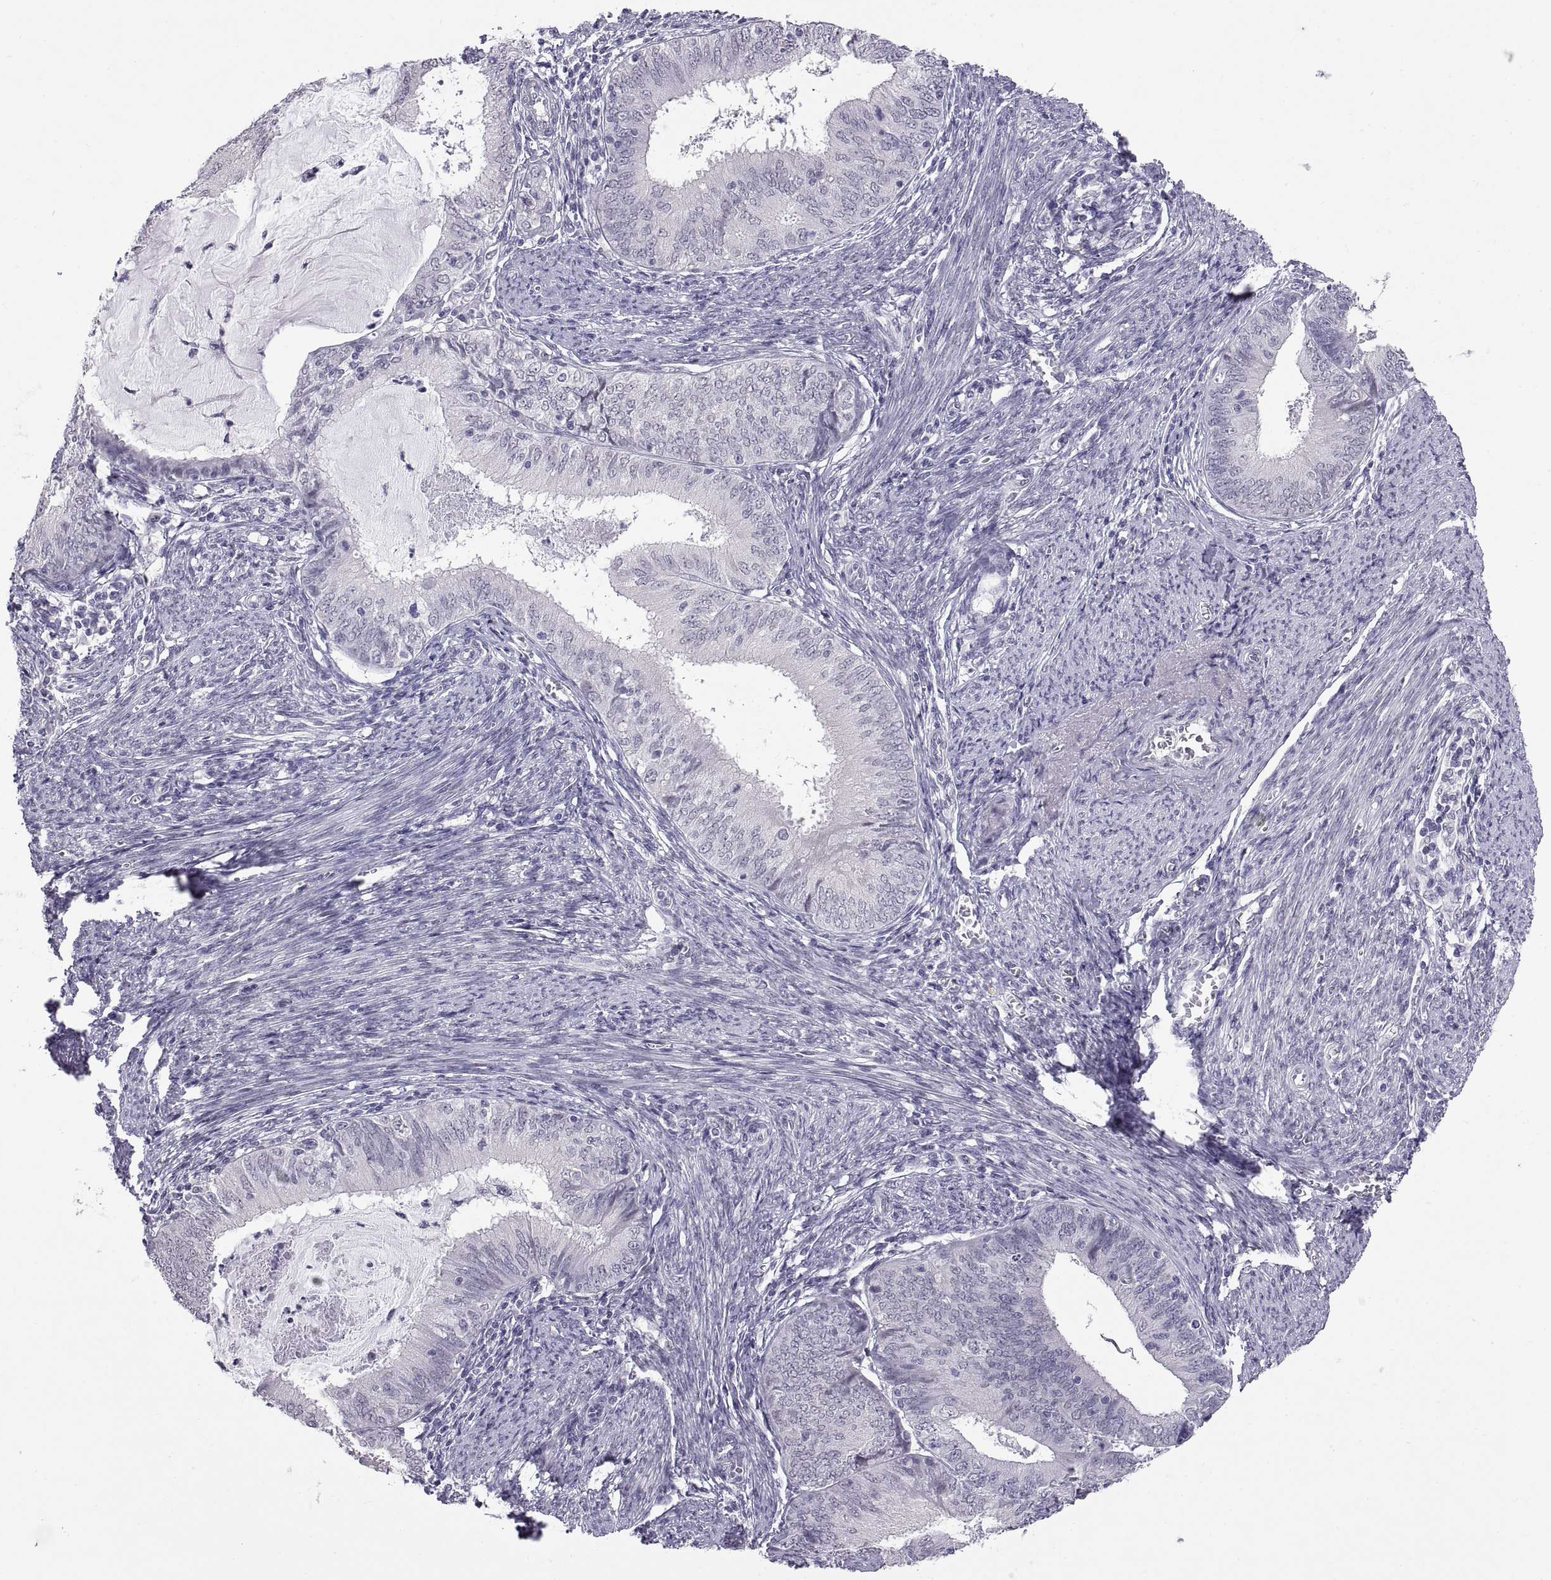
{"staining": {"intensity": "negative", "quantity": "none", "location": "none"}, "tissue": "endometrial cancer", "cell_type": "Tumor cells", "image_type": "cancer", "snomed": [{"axis": "morphology", "description": "Adenocarcinoma, NOS"}, {"axis": "topography", "description": "Endometrium"}], "caption": "Immunohistochemistry photomicrograph of endometrial cancer stained for a protein (brown), which exhibits no staining in tumor cells.", "gene": "KRT77", "patient": {"sex": "female", "age": 57}}